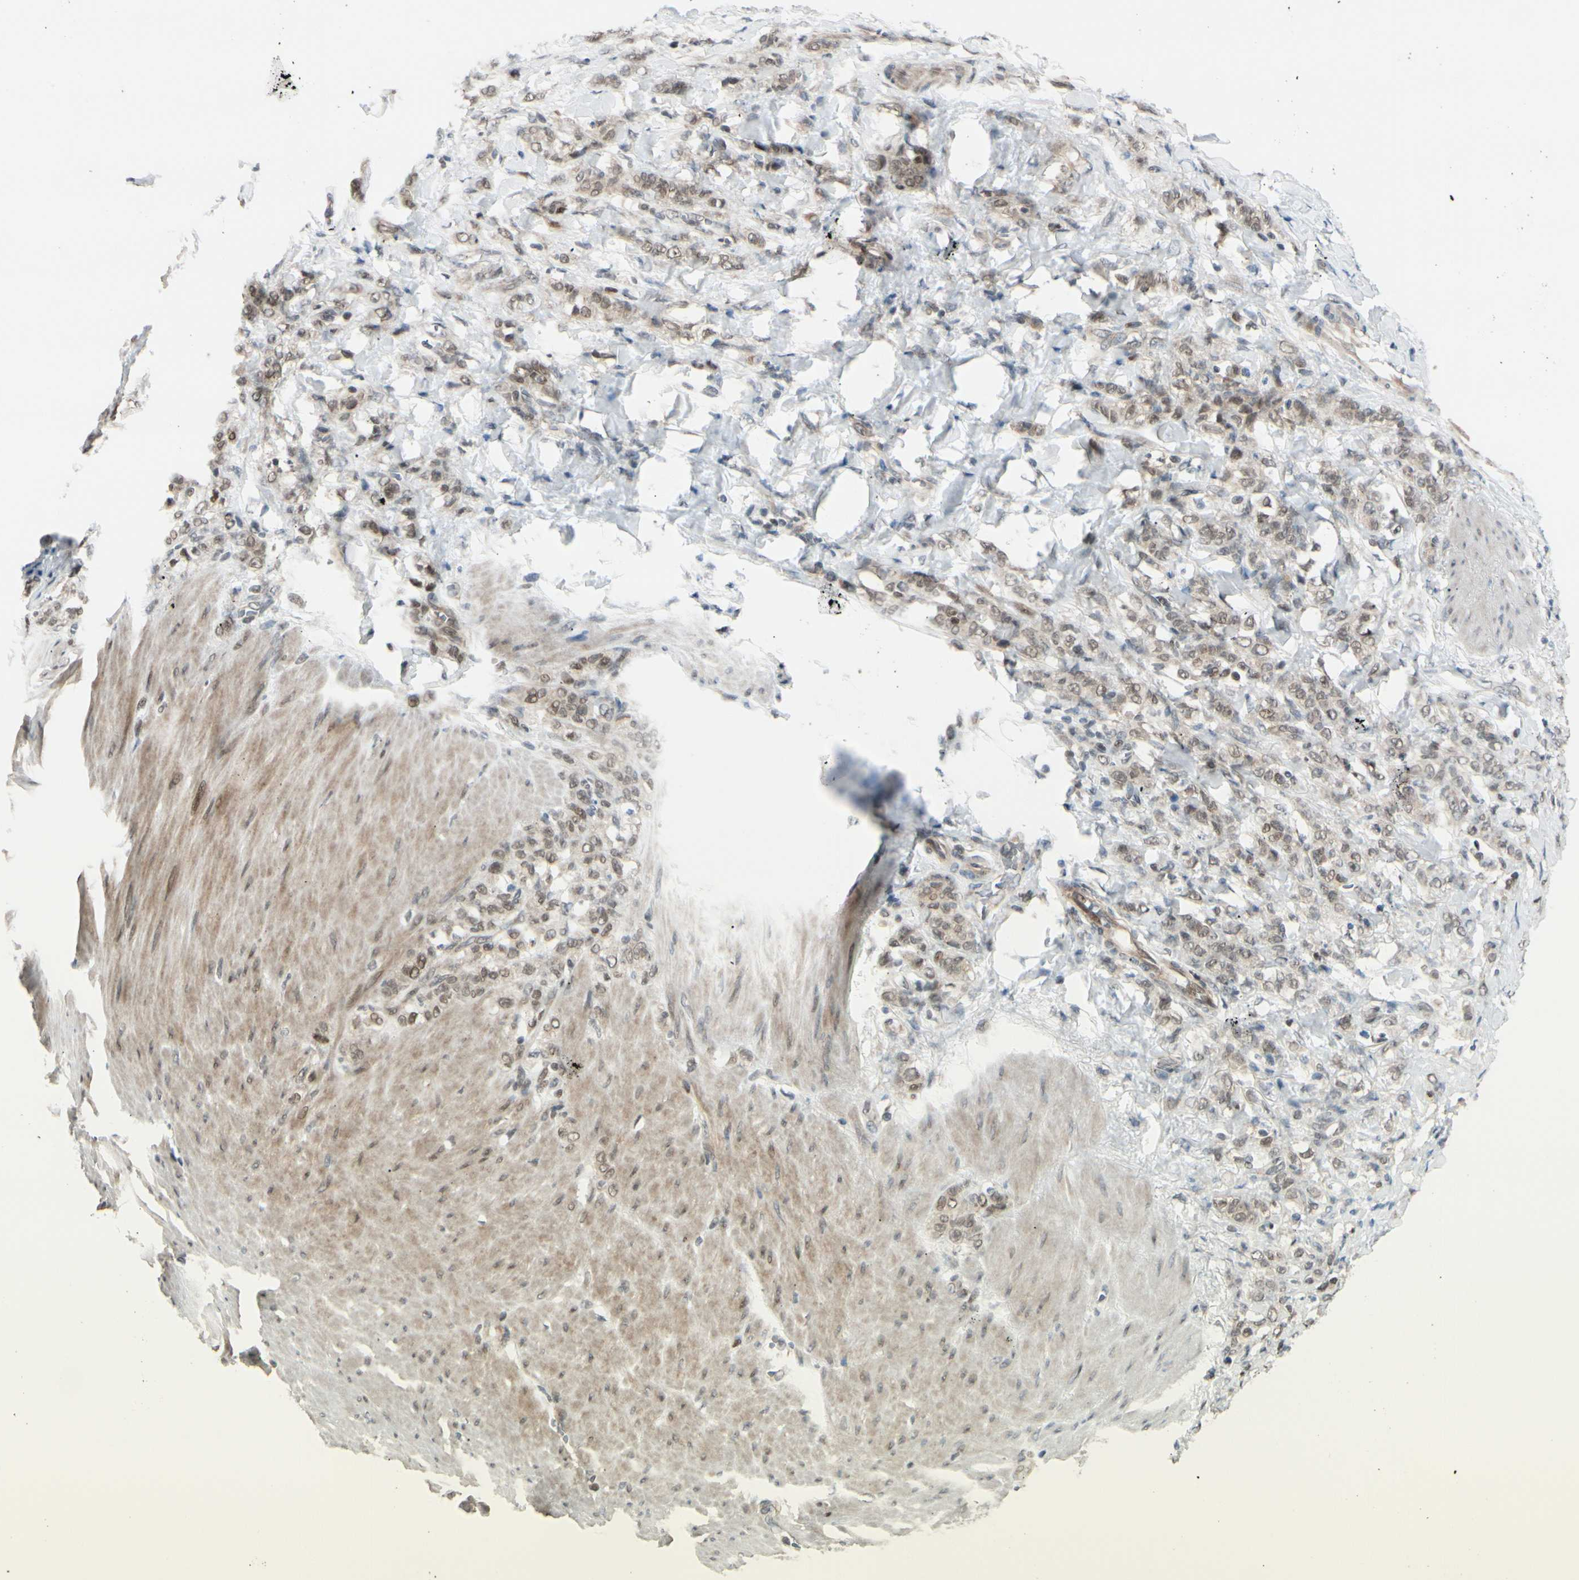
{"staining": {"intensity": "moderate", "quantity": ">75%", "location": "cytoplasmic/membranous"}, "tissue": "stomach cancer", "cell_type": "Tumor cells", "image_type": "cancer", "snomed": [{"axis": "morphology", "description": "Adenocarcinoma, NOS"}, {"axis": "topography", "description": "Stomach"}], "caption": "Immunohistochemical staining of human stomach cancer exhibits moderate cytoplasmic/membranous protein staining in about >75% of tumor cells. (IHC, brightfield microscopy, high magnification).", "gene": "BRMS1", "patient": {"sex": "male", "age": 82}}